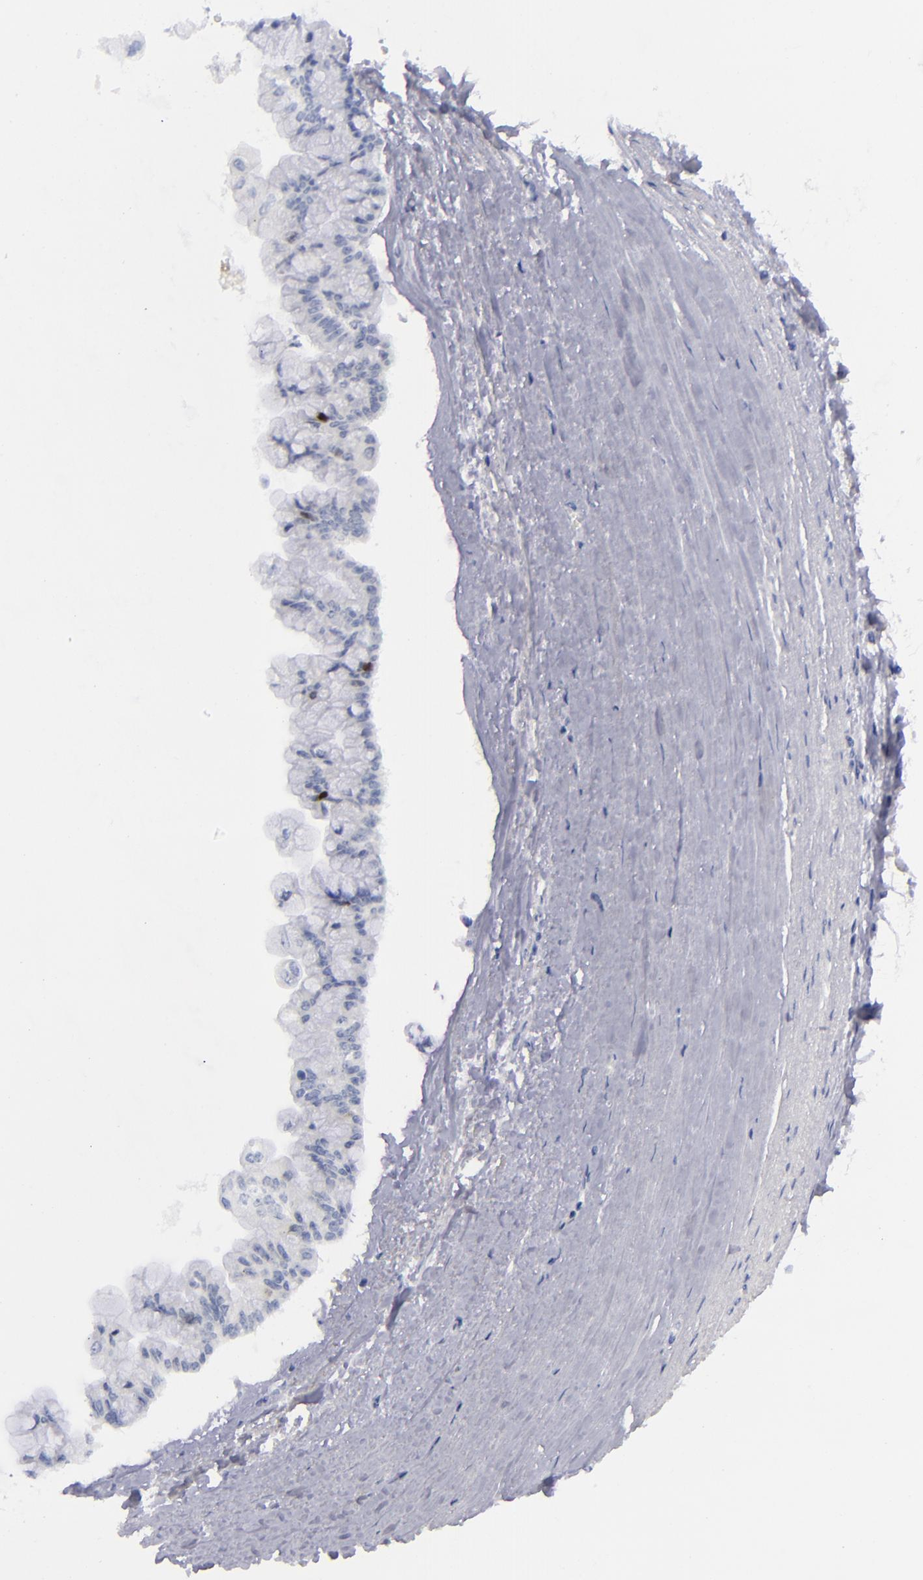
{"staining": {"intensity": "moderate", "quantity": "<25%", "location": "nuclear"}, "tissue": "liver cancer", "cell_type": "Tumor cells", "image_type": "cancer", "snomed": [{"axis": "morphology", "description": "Cholangiocarcinoma"}, {"axis": "topography", "description": "Liver"}], "caption": "Approximately <25% of tumor cells in liver cancer show moderate nuclear protein expression as visualized by brown immunohistochemical staining.", "gene": "AURKA", "patient": {"sex": "female", "age": 79}}